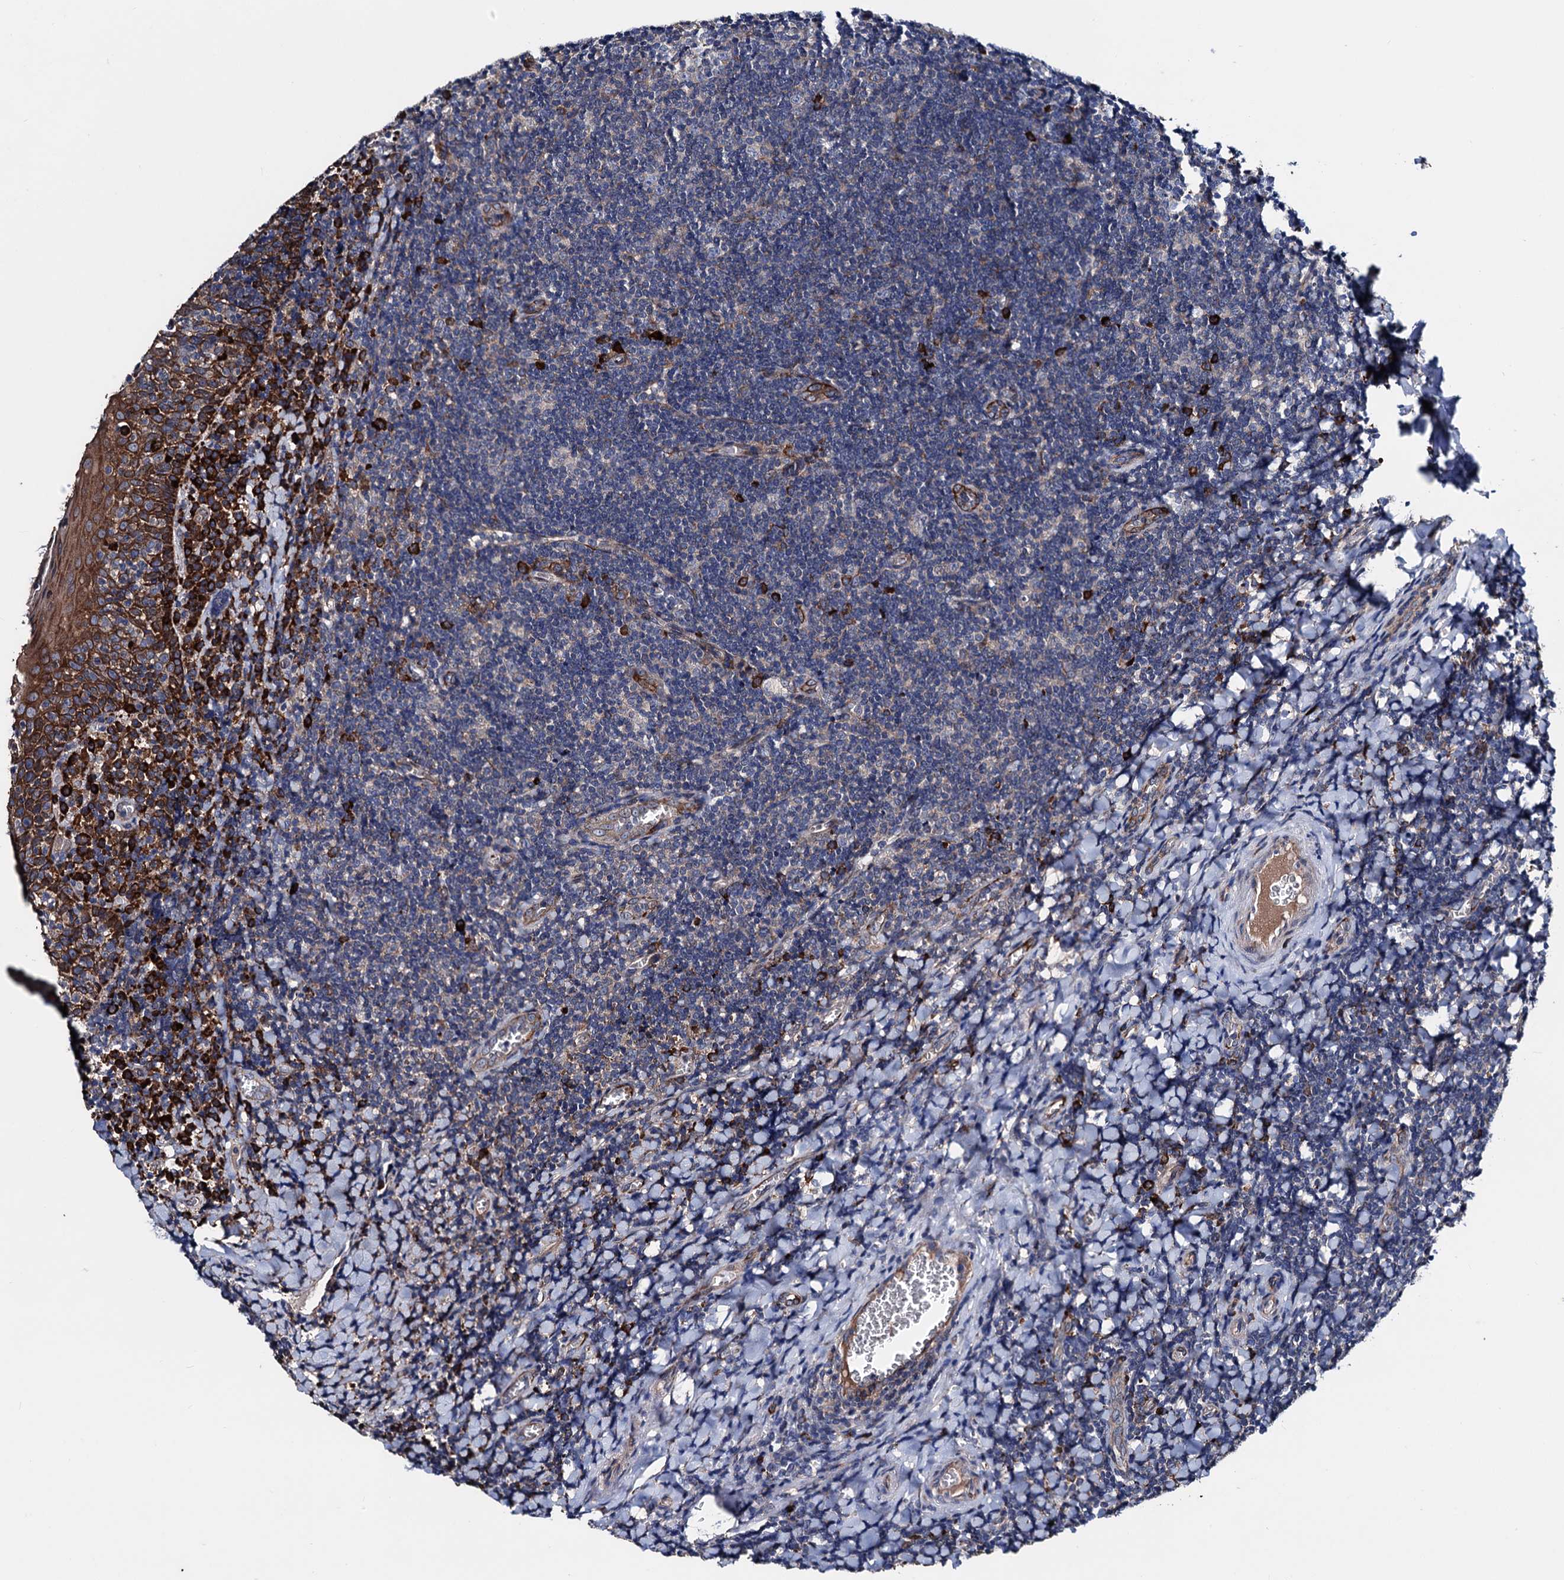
{"staining": {"intensity": "strong", "quantity": "<25%", "location": "cytoplasmic/membranous"}, "tissue": "tonsil", "cell_type": "Germinal center cells", "image_type": "normal", "snomed": [{"axis": "morphology", "description": "Normal tissue, NOS"}, {"axis": "topography", "description": "Tonsil"}], "caption": "The micrograph shows staining of normal tonsil, revealing strong cytoplasmic/membranous protein positivity (brown color) within germinal center cells.", "gene": "AKAP11", "patient": {"sex": "male", "age": 27}}